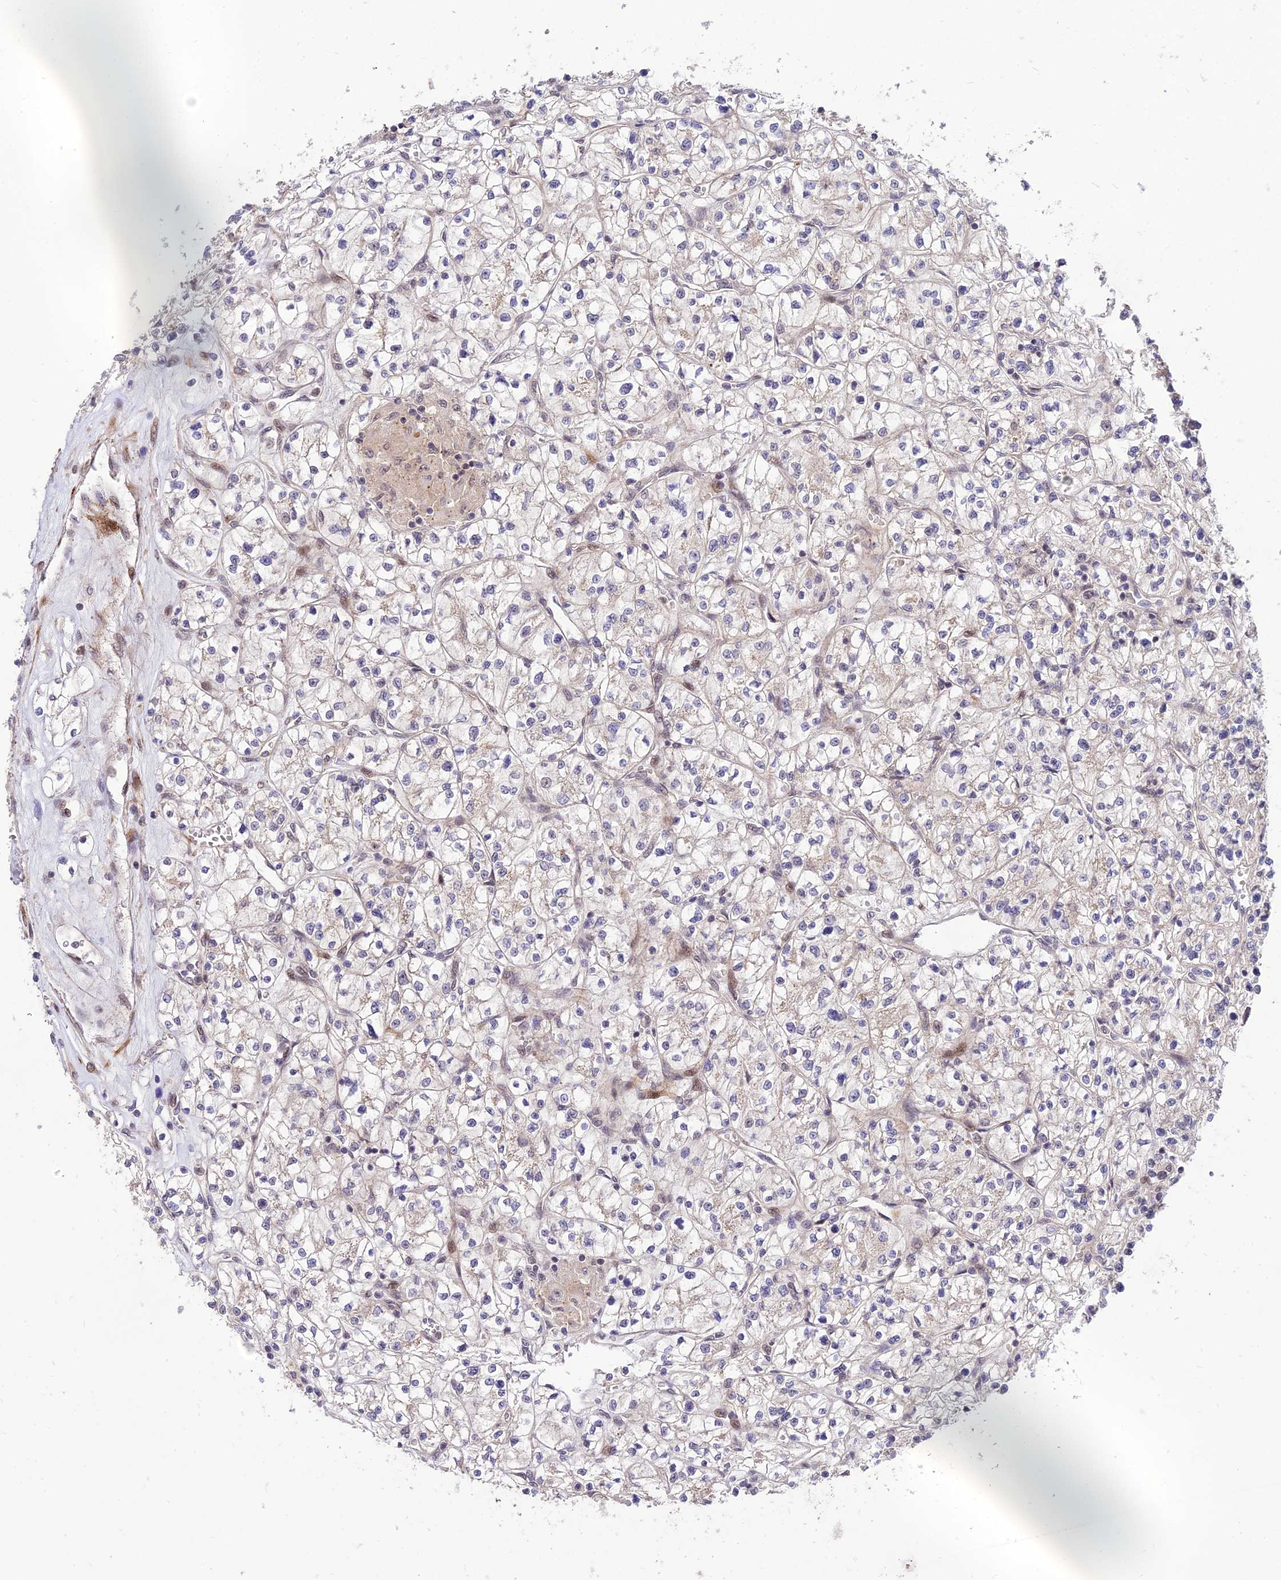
{"staining": {"intensity": "negative", "quantity": "none", "location": "none"}, "tissue": "renal cancer", "cell_type": "Tumor cells", "image_type": "cancer", "snomed": [{"axis": "morphology", "description": "Adenocarcinoma, NOS"}, {"axis": "topography", "description": "Kidney"}], "caption": "The IHC photomicrograph has no significant staining in tumor cells of adenocarcinoma (renal) tissue. (DAB immunohistochemistry (IHC) visualized using brightfield microscopy, high magnification).", "gene": "ZNF85", "patient": {"sex": "female", "age": 64}}